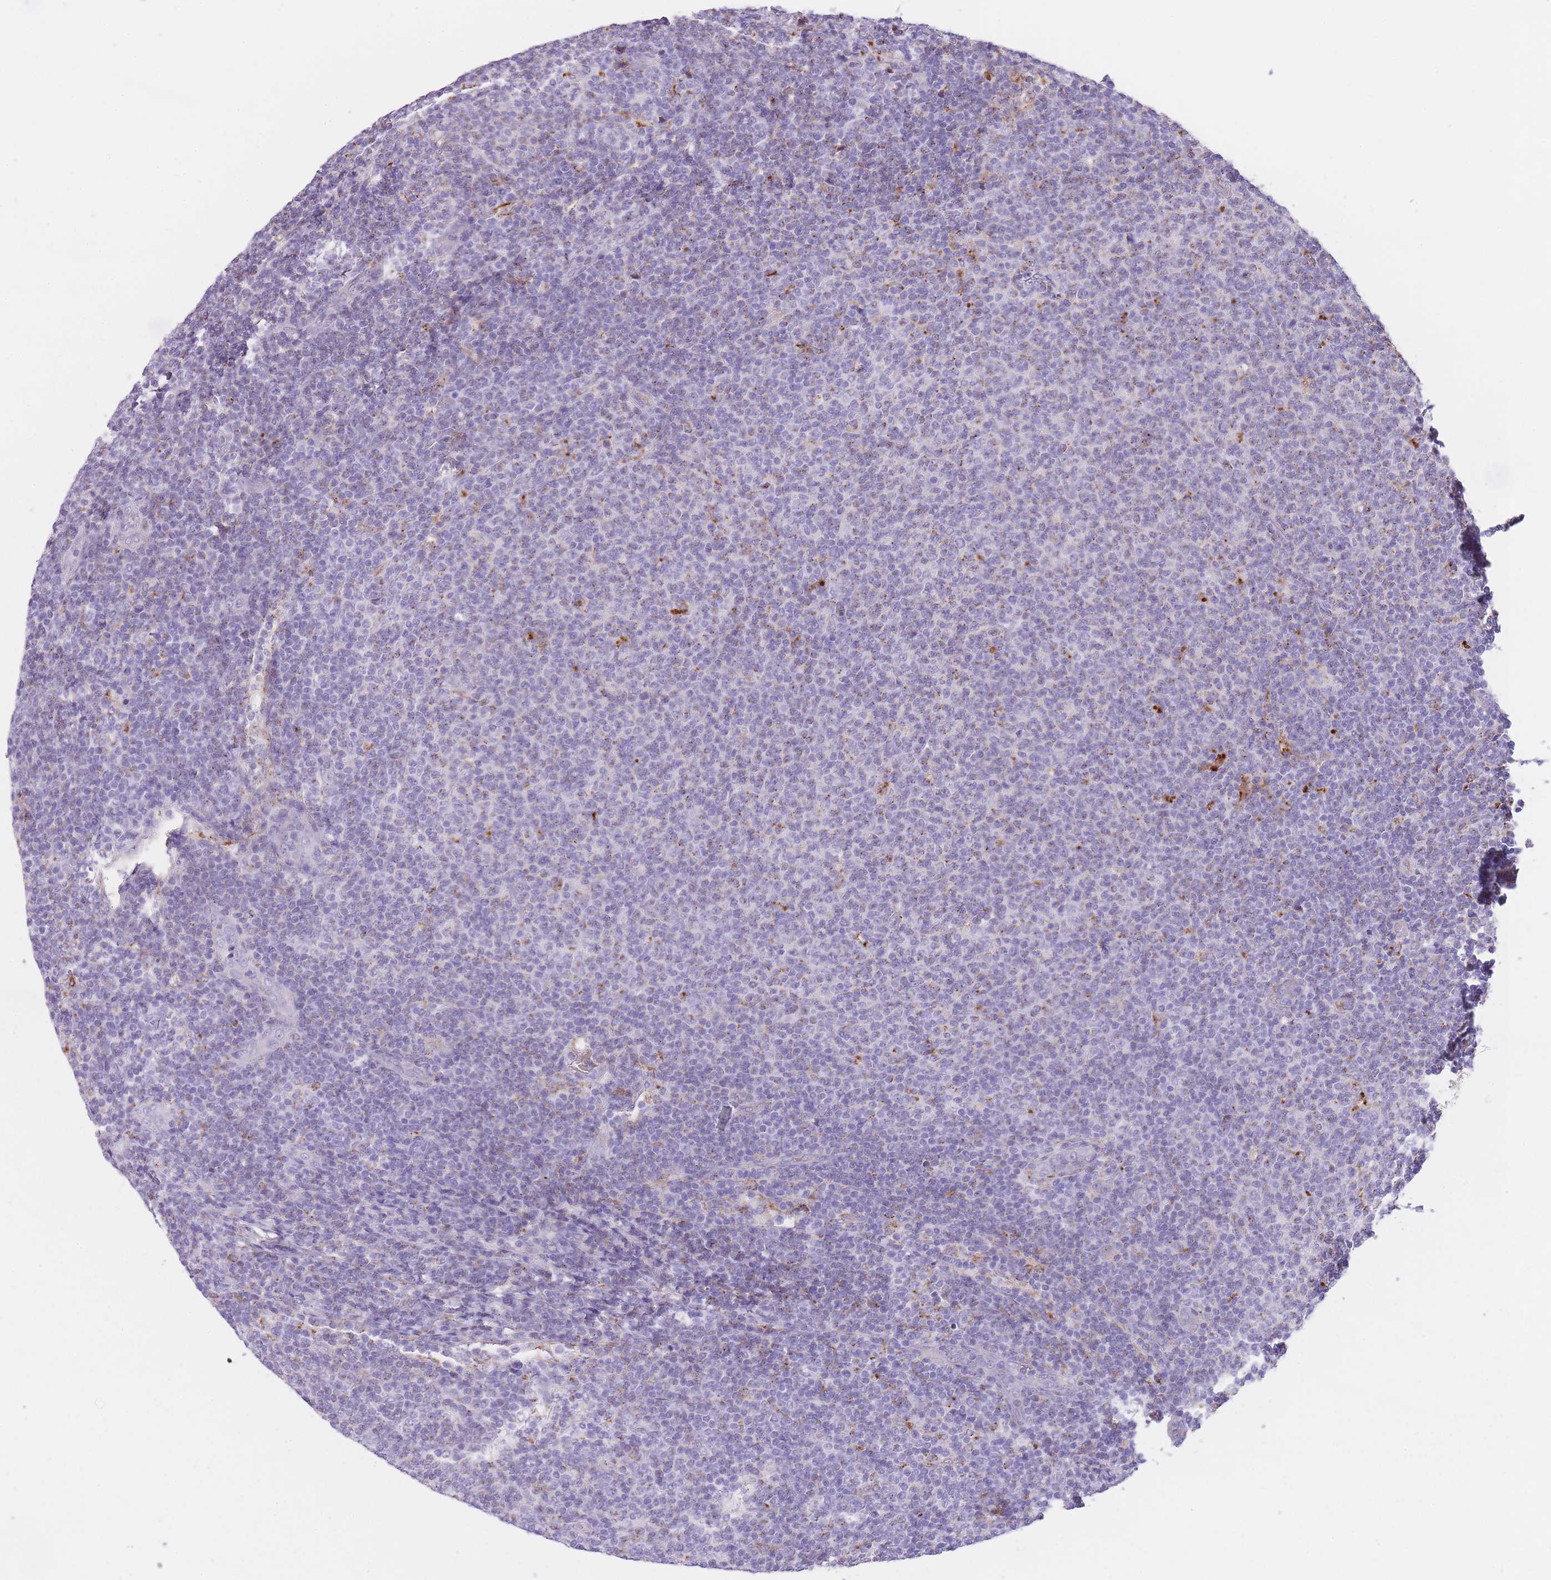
{"staining": {"intensity": "negative", "quantity": "none", "location": "none"}, "tissue": "lymphoma", "cell_type": "Tumor cells", "image_type": "cancer", "snomed": [{"axis": "morphology", "description": "Malignant lymphoma, non-Hodgkin's type, Low grade"}, {"axis": "topography", "description": "Lymph node"}], "caption": "High magnification brightfield microscopy of lymphoma stained with DAB (3,3'-diaminobenzidine) (brown) and counterstained with hematoxylin (blue): tumor cells show no significant expression.", "gene": "GNAT1", "patient": {"sex": "male", "age": 66}}